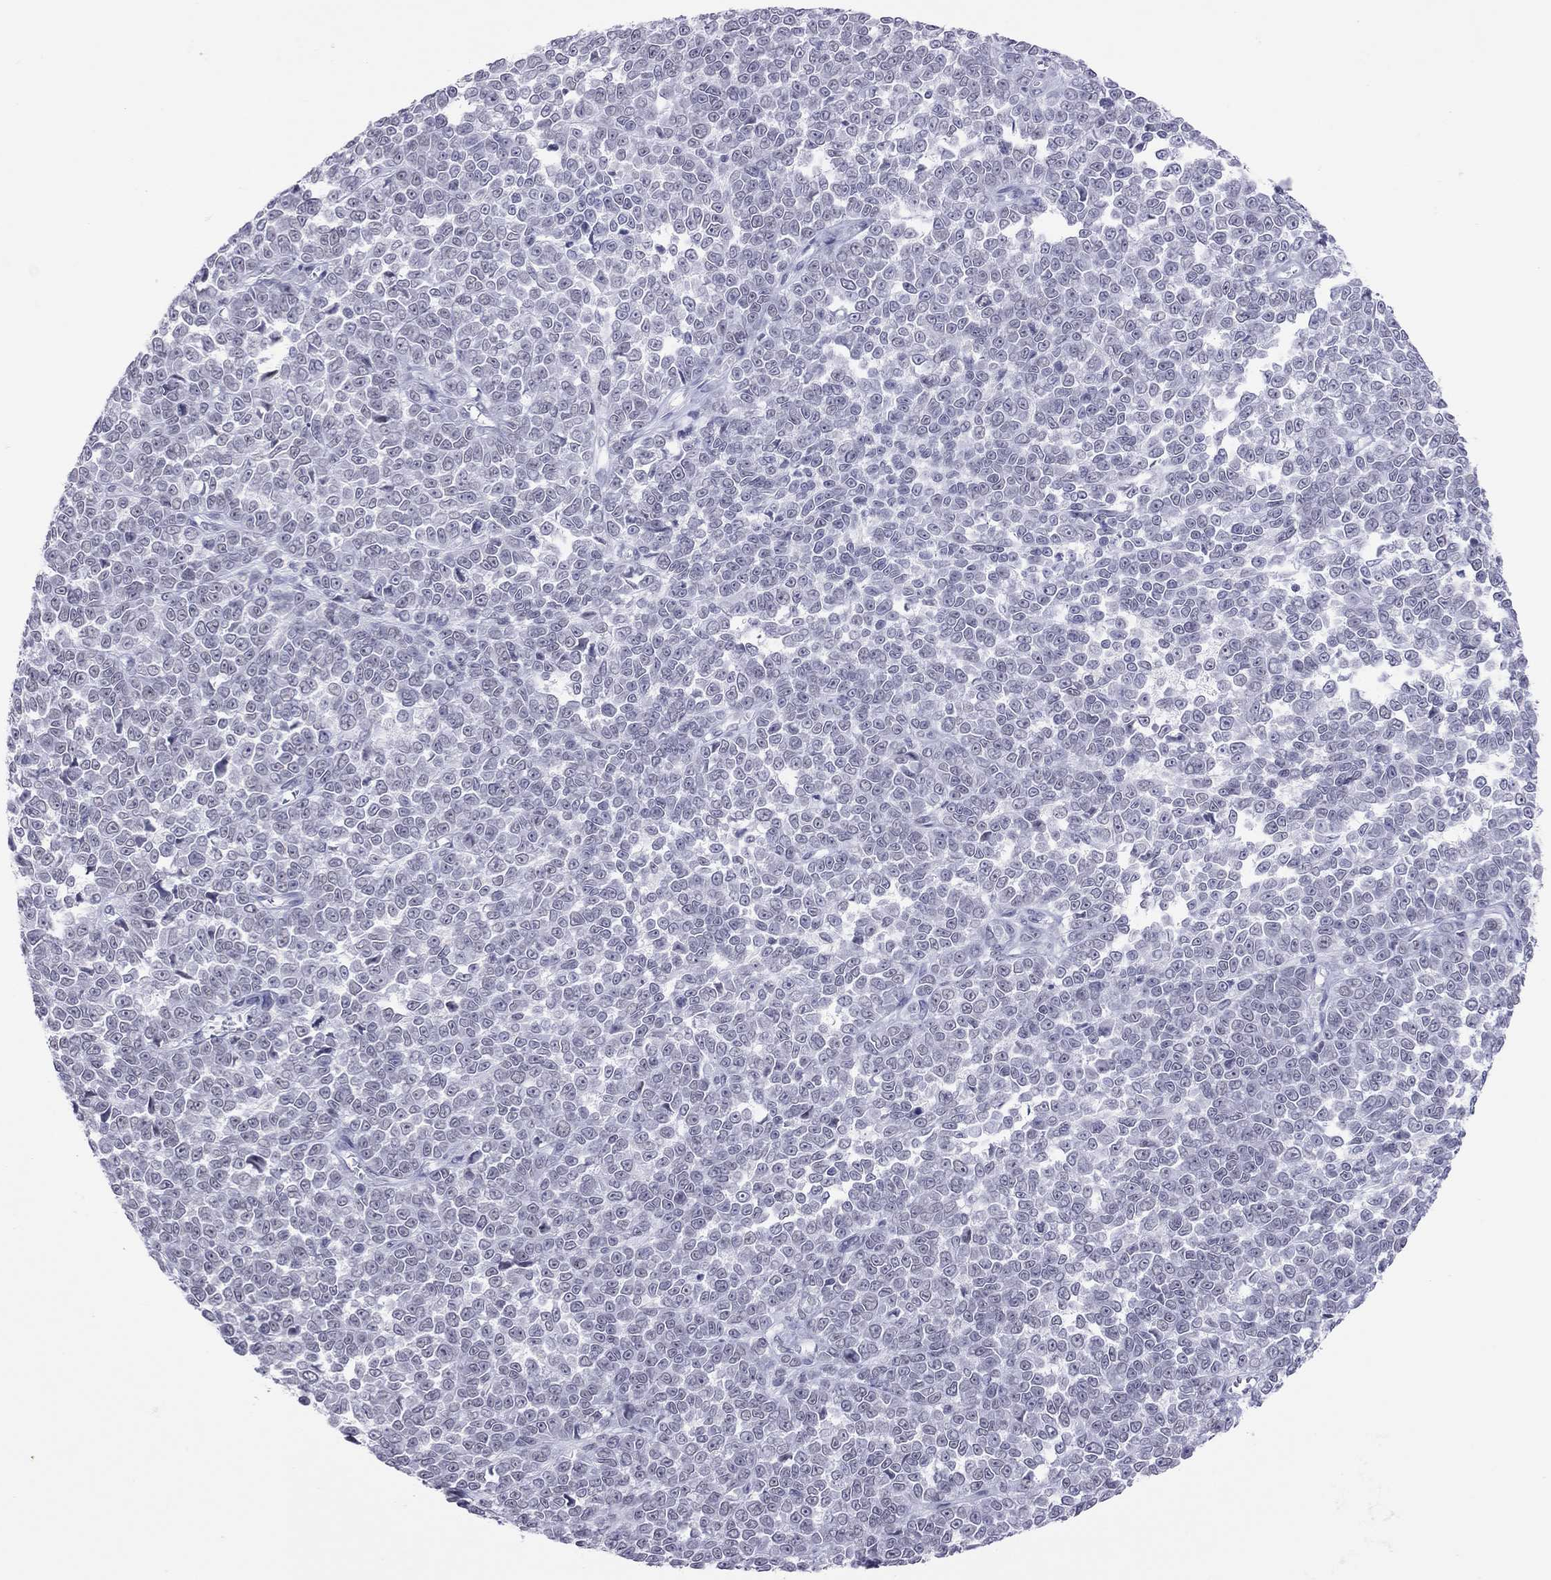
{"staining": {"intensity": "negative", "quantity": "none", "location": "none"}, "tissue": "melanoma", "cell_type": "Tumor cells", "image_type": "cancer", "snomed": [{"axis": "morphology", "description": "Malignant melanoma, NOS"}, {"axis": "topography", "description": "Skin"}], "caption": "High power microscopy photomicrograph of an immunohistochemistry histopathology image of malignant melanoma, revealing no significant staining in tumor cells.", "gene": "JHY", "patient": {"sex": "female", "age": 95}}